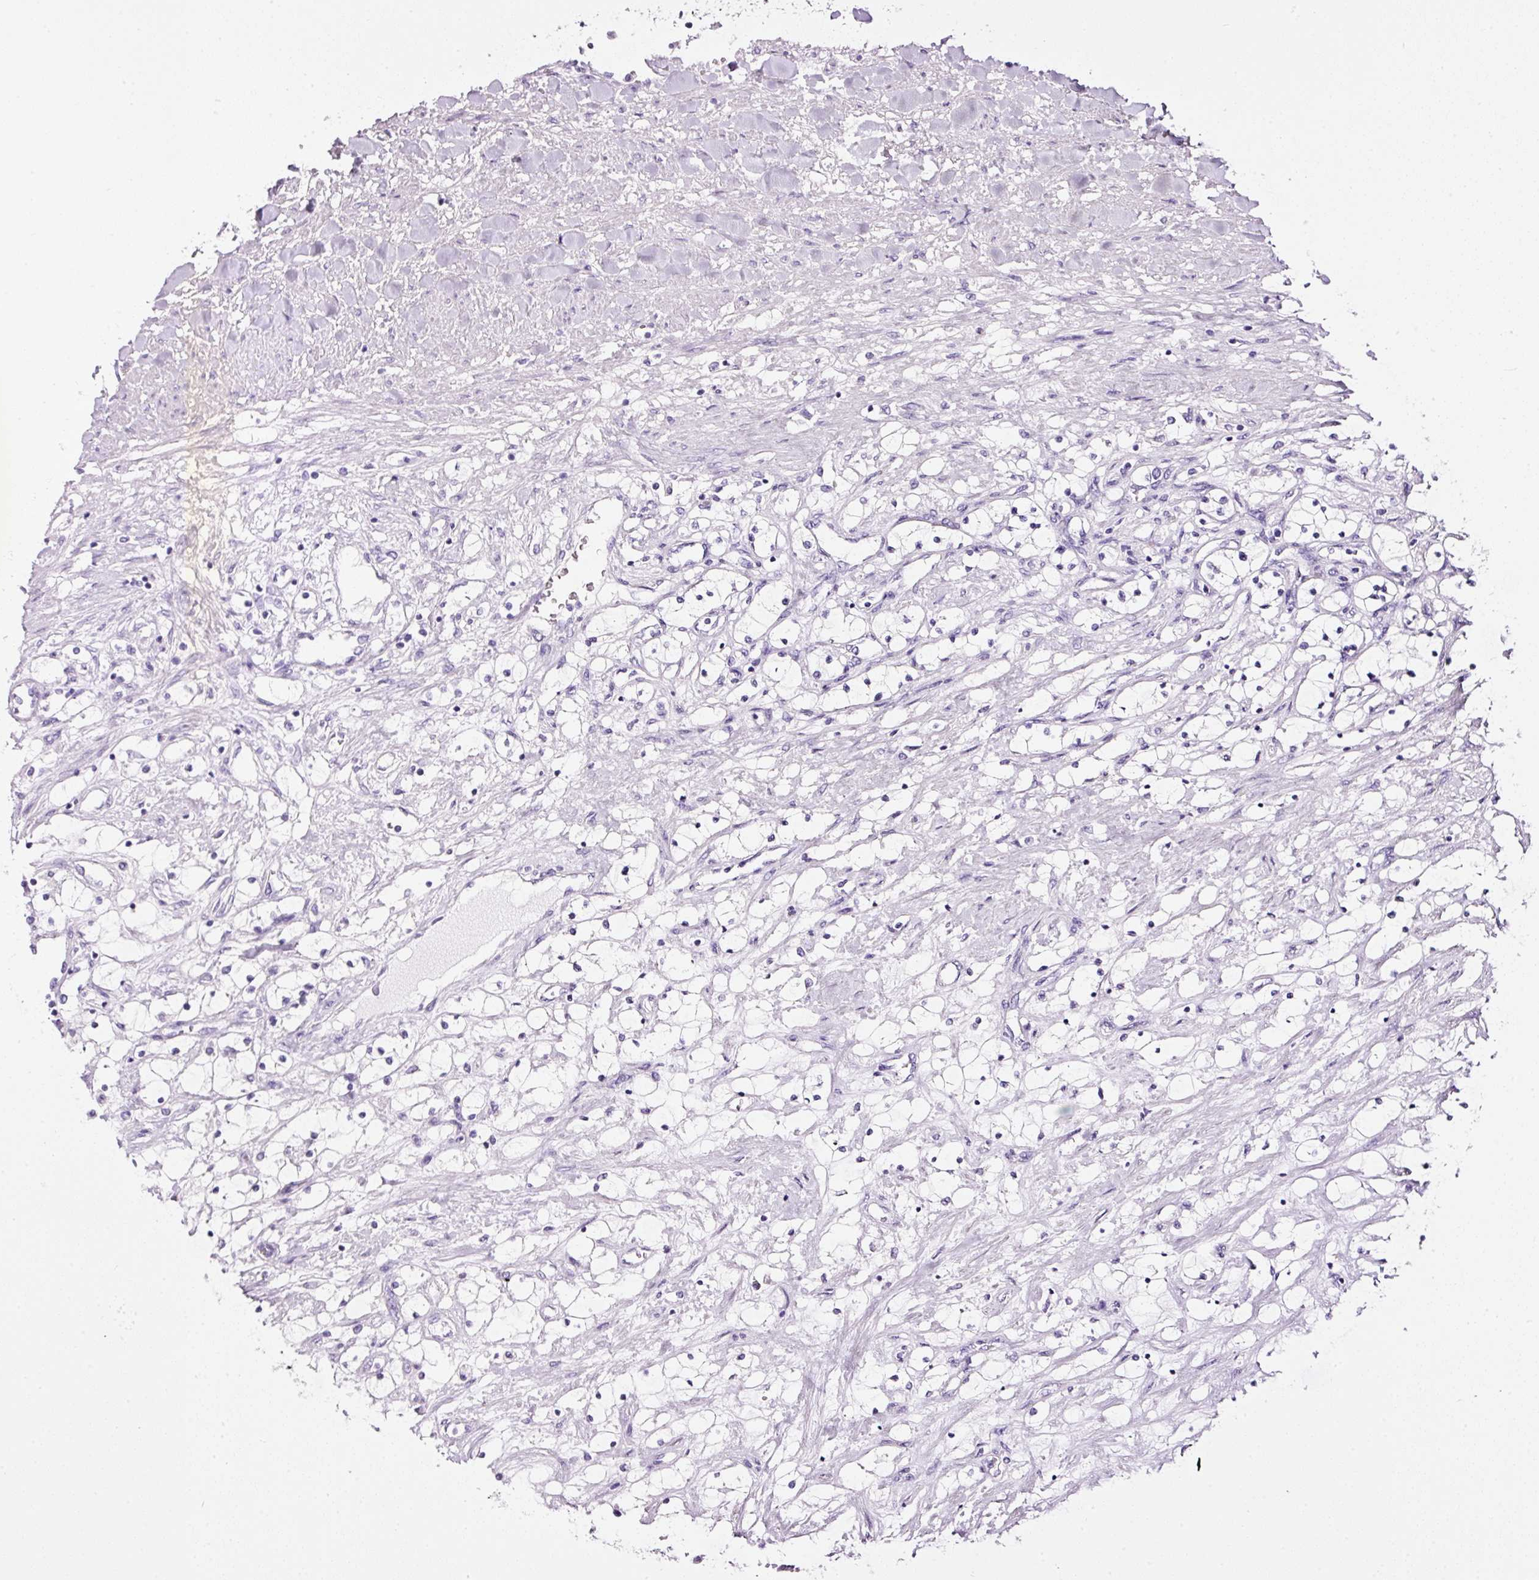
{"staining": {"intensity": "negative", "quantity": "none", "location": "none"}, "tissue": "renal cancer", "cell_type": "Tumor cells", "image_type": "cancer", "snomed": [{"axis": "morphology", "description": "Adenocarcinoma, NOS"}, {"axis": "topography", "description": "Kidney"}], "caption": "Tumor cells show no significant protein expression in renal cancer.", "gene": "BSND", "patient": {"sex": "male", "age": 68}}